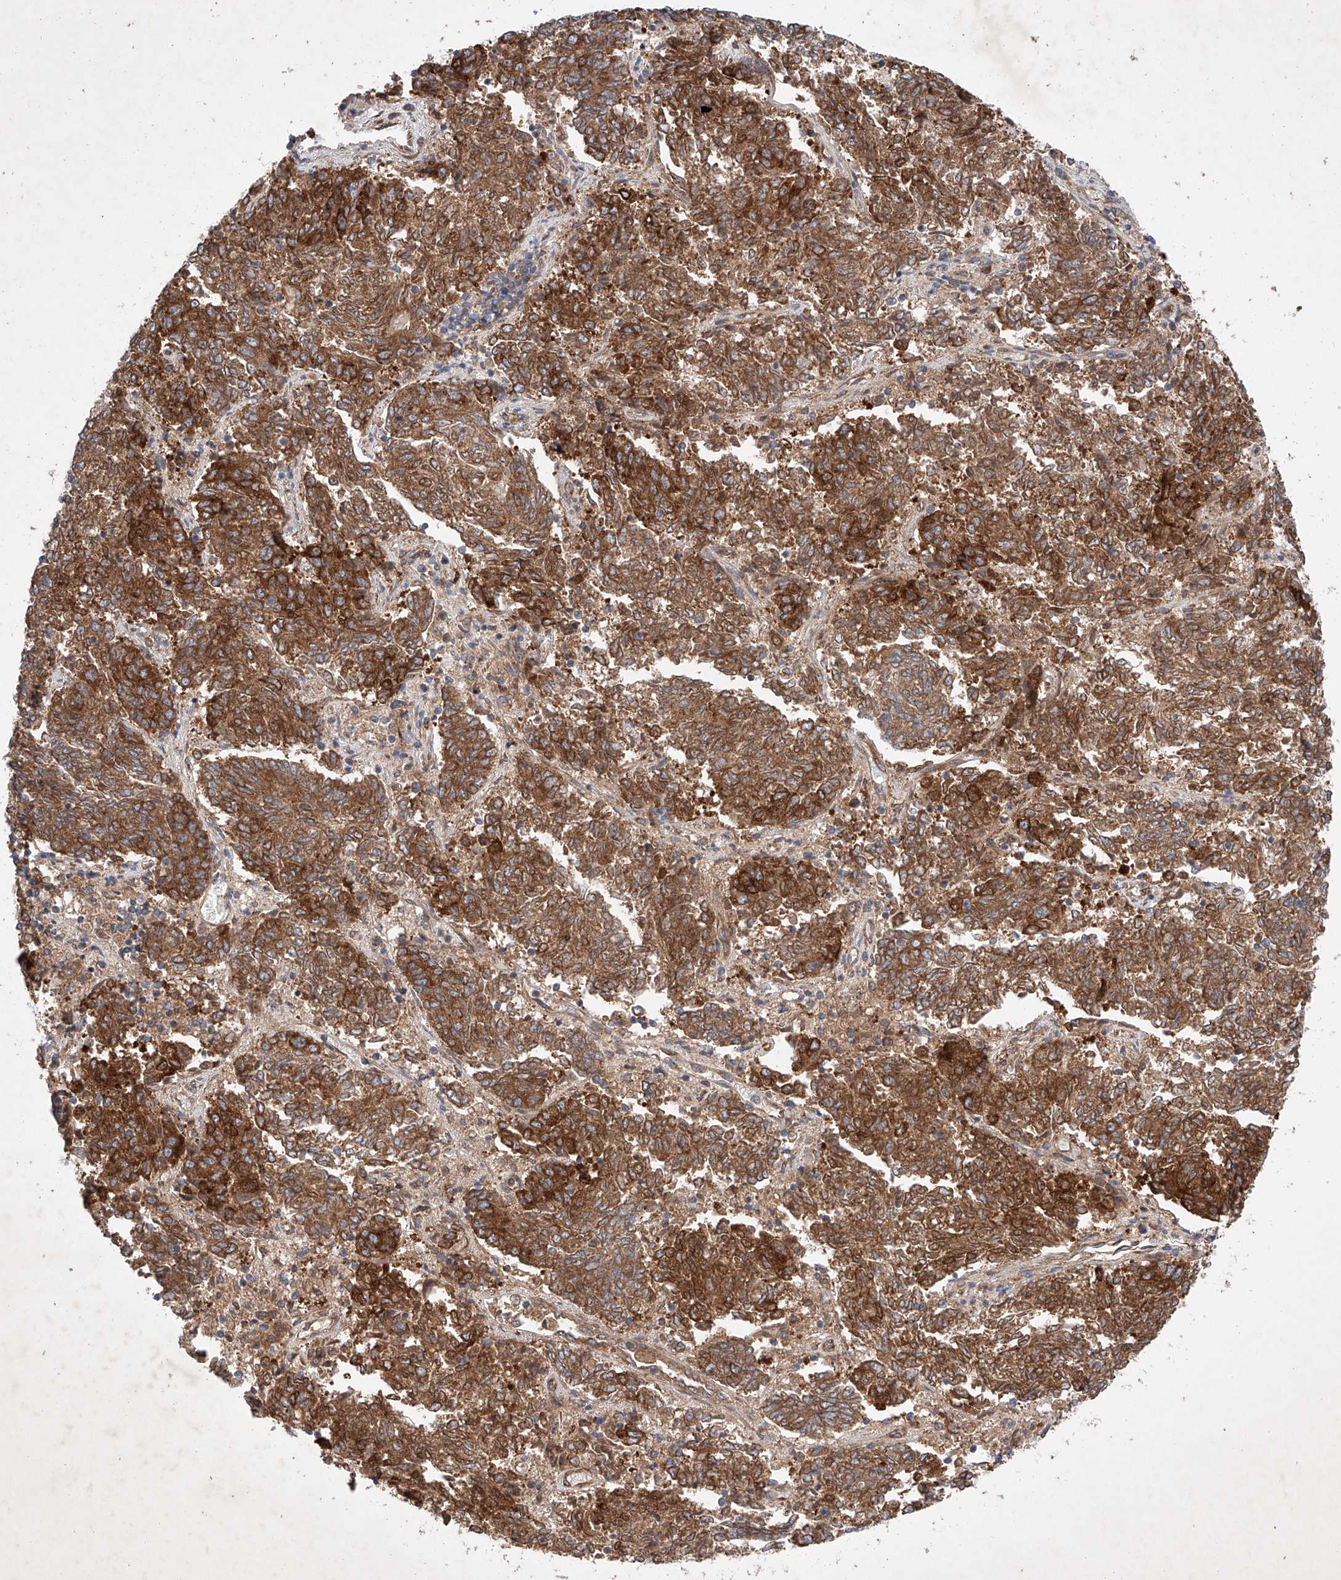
{"staining": {"intensity": "strong", "quantity": ">75%", "location": "cytoplasmic/membranous"}, "tissue": "endometrial cancer", "cell_type": "Tumor cells", "image_type": "cancer", "snomed": [{"axis": "morphology", "description": "Adenocarcinoma, NOS"}, {"axis": "topography", "description": "Endometrium"}], "caption": "DAB (3,3'-diaminobenzidine) immunohistochemical staining of human endometrial adenocarcinoma exhibits strong cytoplasmic/membranous protein staining in about >75% of tumor cells.", "gene": "FASTK", "patient": {"sex": "female", "age": 80}}